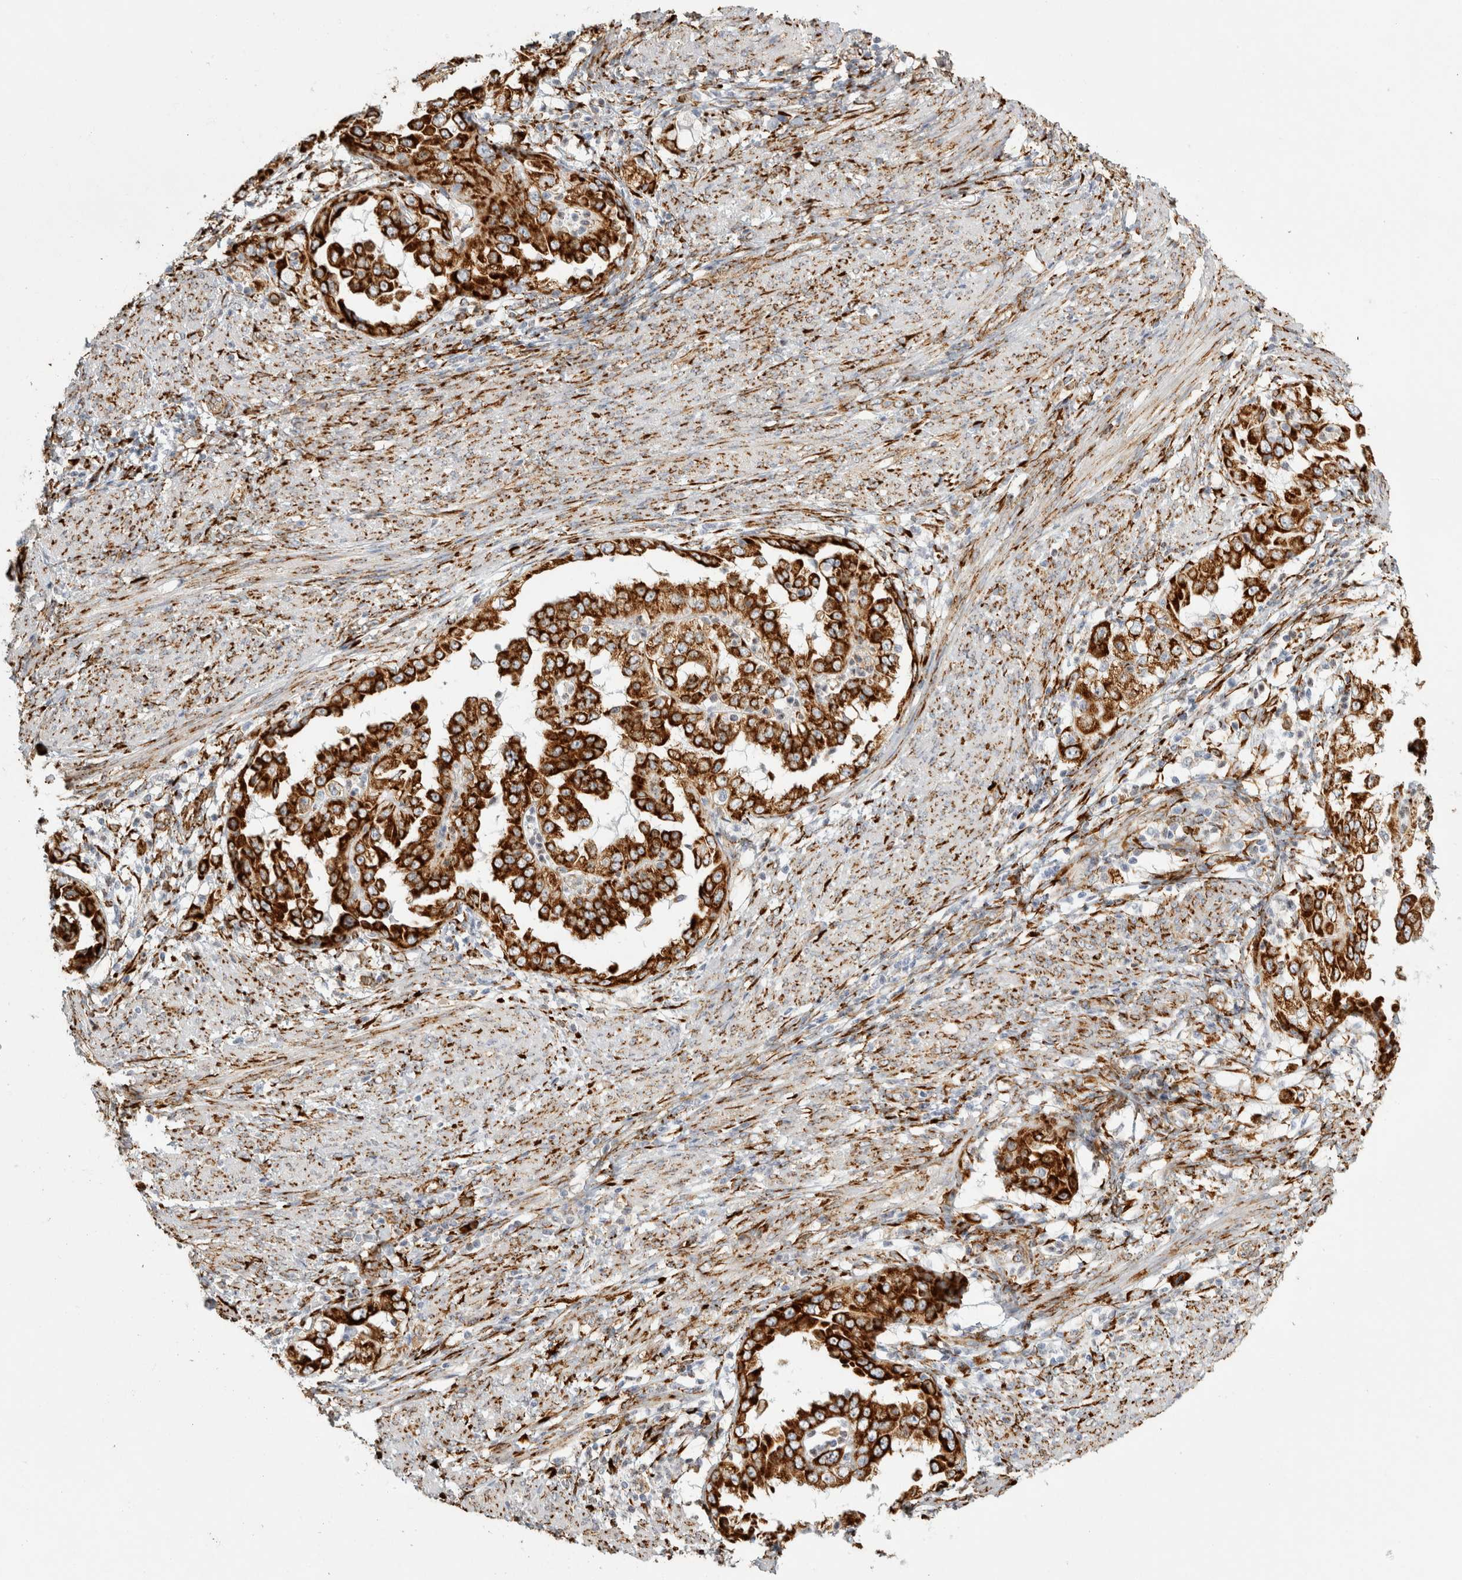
{"staining": {"intensity": "strong", "quantity": ">75%", "location": "cytoplasmic/membranous"}, "tissue": "endometrial cancer", "cell_type": "Tumor cells", "image_type": "cancer", "snomed": [{"axis": "morphology", "description": "Adenocarcinoma, NOS"}, {"axis": "topography", "description": "Endometrium"}], "caption": "Immunohistochemistry of human endometrial adenocarcinoma reveals high levels of strong cytoplasmic/membranous staining in approximately >75% of tumor cells.", "gene": "OSTN", "patient": {"sex": "female", "age": 85}}